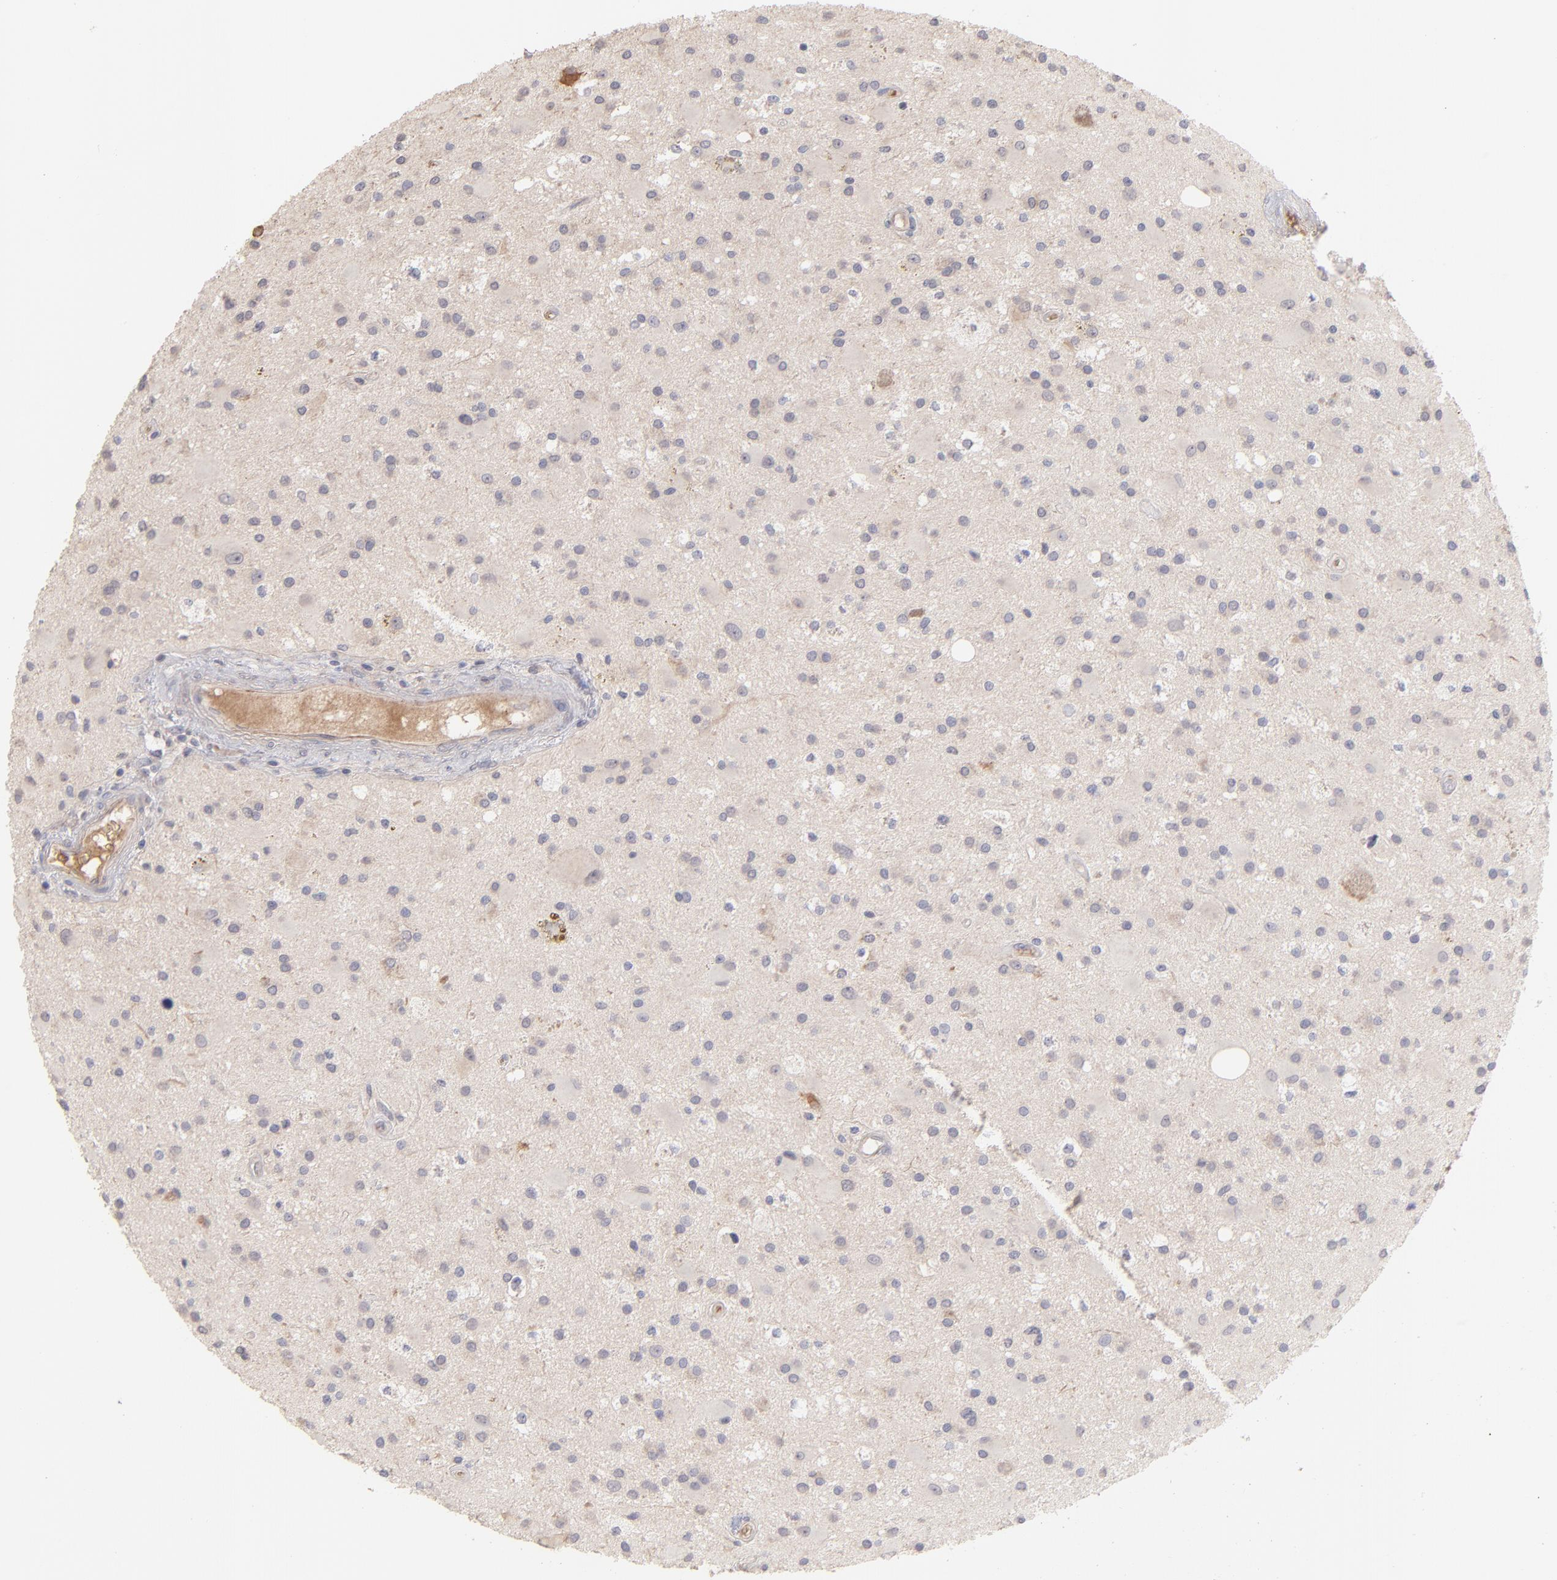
{"staining": {"intensity": "negative", "quantity": "none", "location": "none"}, "tissue": "glioma", "cell_type": "Tumor cells", "image_type": "cancer", "snomed": [{"axis": "morphology", "description": "Glioma, malignant, Low grade"}, {"axis": "topography", "description": "Brain"}], "caption": "There is no significant expression in tumor cells of glioma. (DAB immunohistochemistry visualized using brightfield microscopy, high magnification).", "gene": "F13B", "patient": {"sex": "male", "age": 58}}